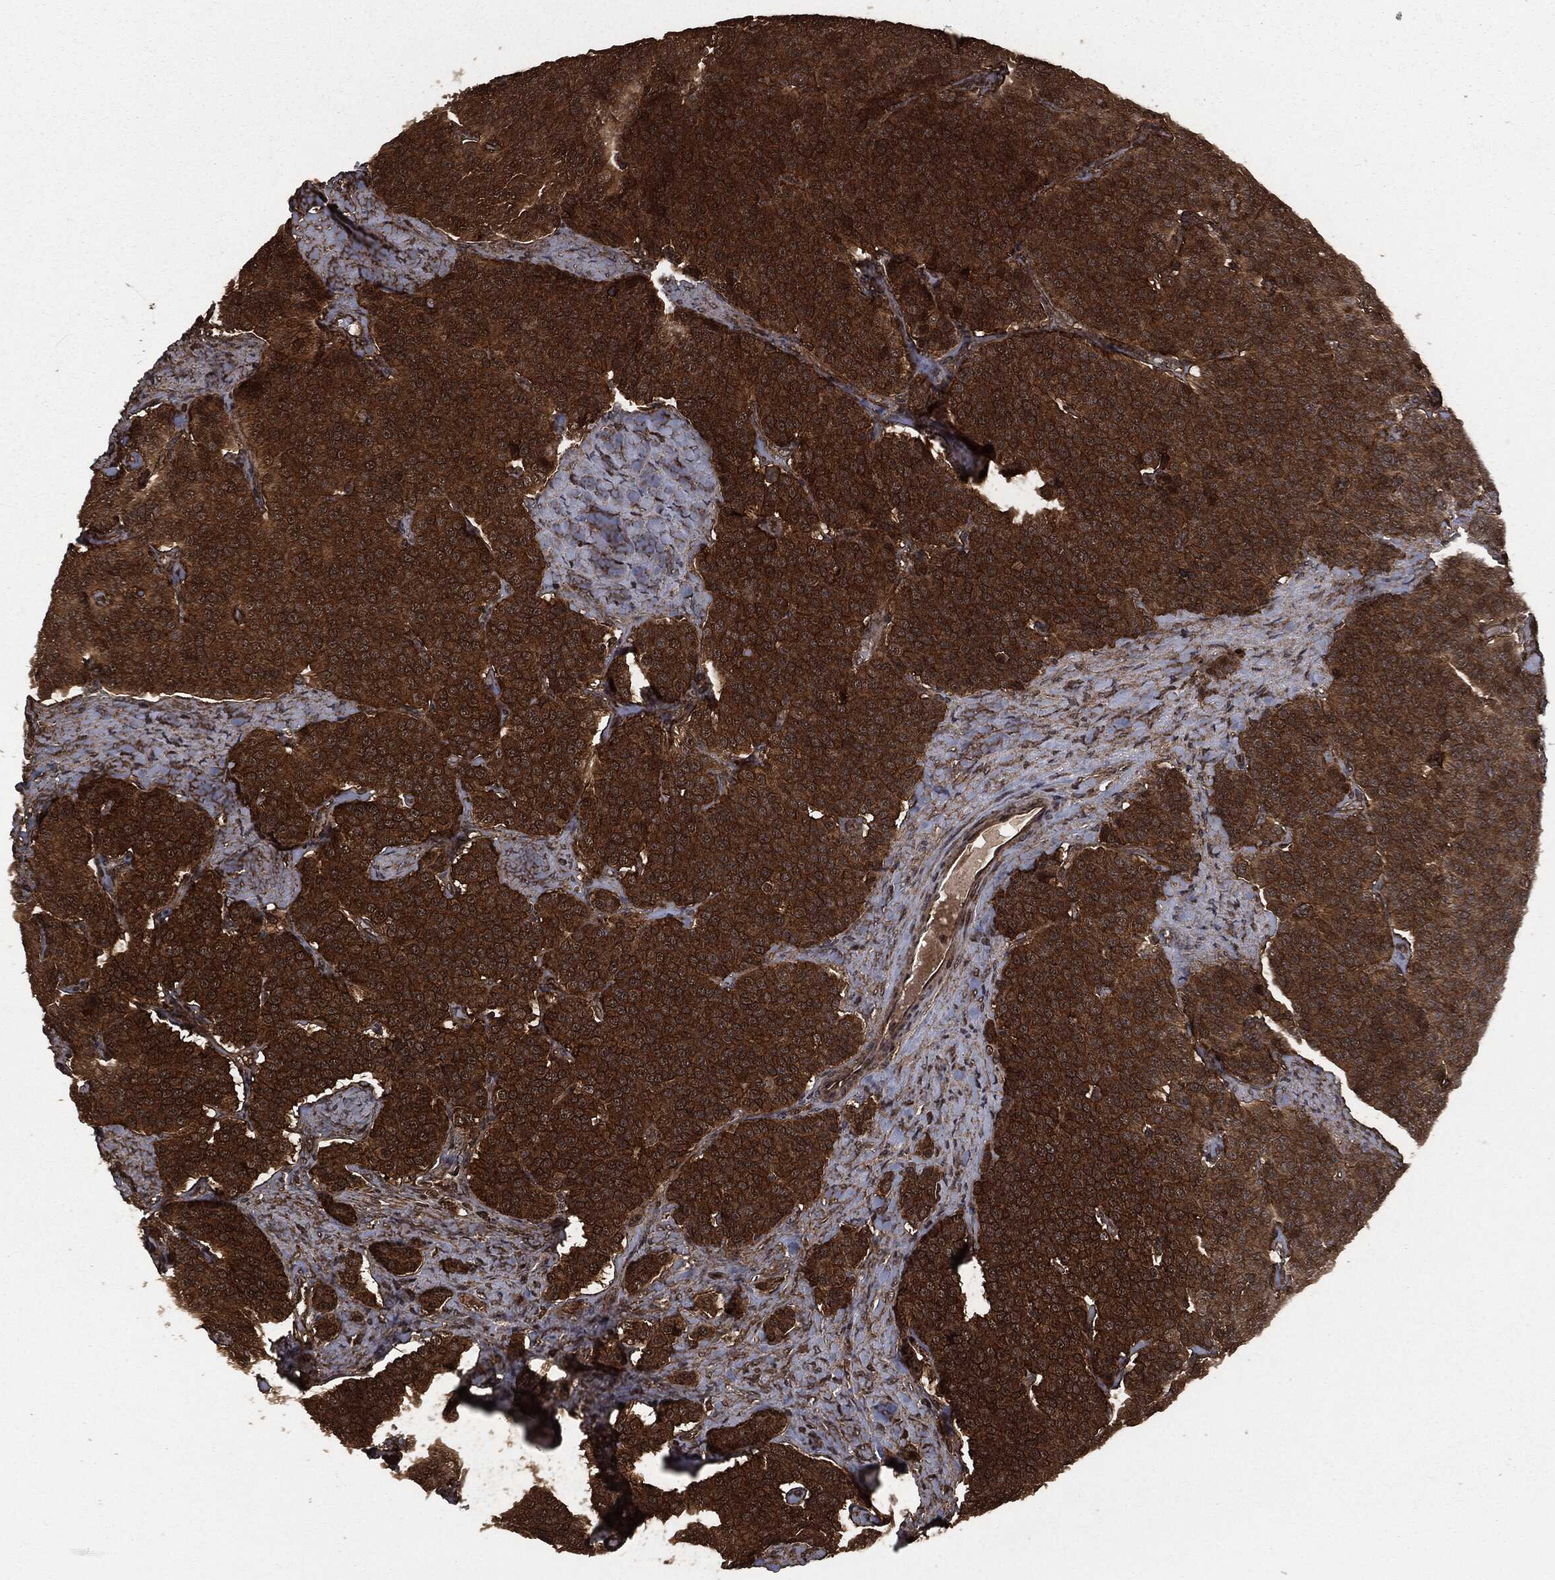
{"staining": {"intensity": "strong", "quantity": ">75%", "location": "cytoplasmic/membranous"}, "tissue": "carcinoid", "cell_type": "Tumor cells", "image_type": "cancer", "snomed": [{"axis": "morphology", "description": "Carcinoid, malignant, NOS"}, {"axis": "topography", "description": "Small intestine"}], "caption": "Carcinoid was stained to show a protein in brown. There is high levels of strong cytoplasmic/membranous expression in about >75% of tumor cells. The staining was performed using DAB (3,3'-diaminobenzidine) to visualize the protein expression in brown, while the nuclei were stained in blue with hematoxylin (Magnification: 20x).", "gene": "HRAS", "patient": {"sex": "female", "age": 58}}